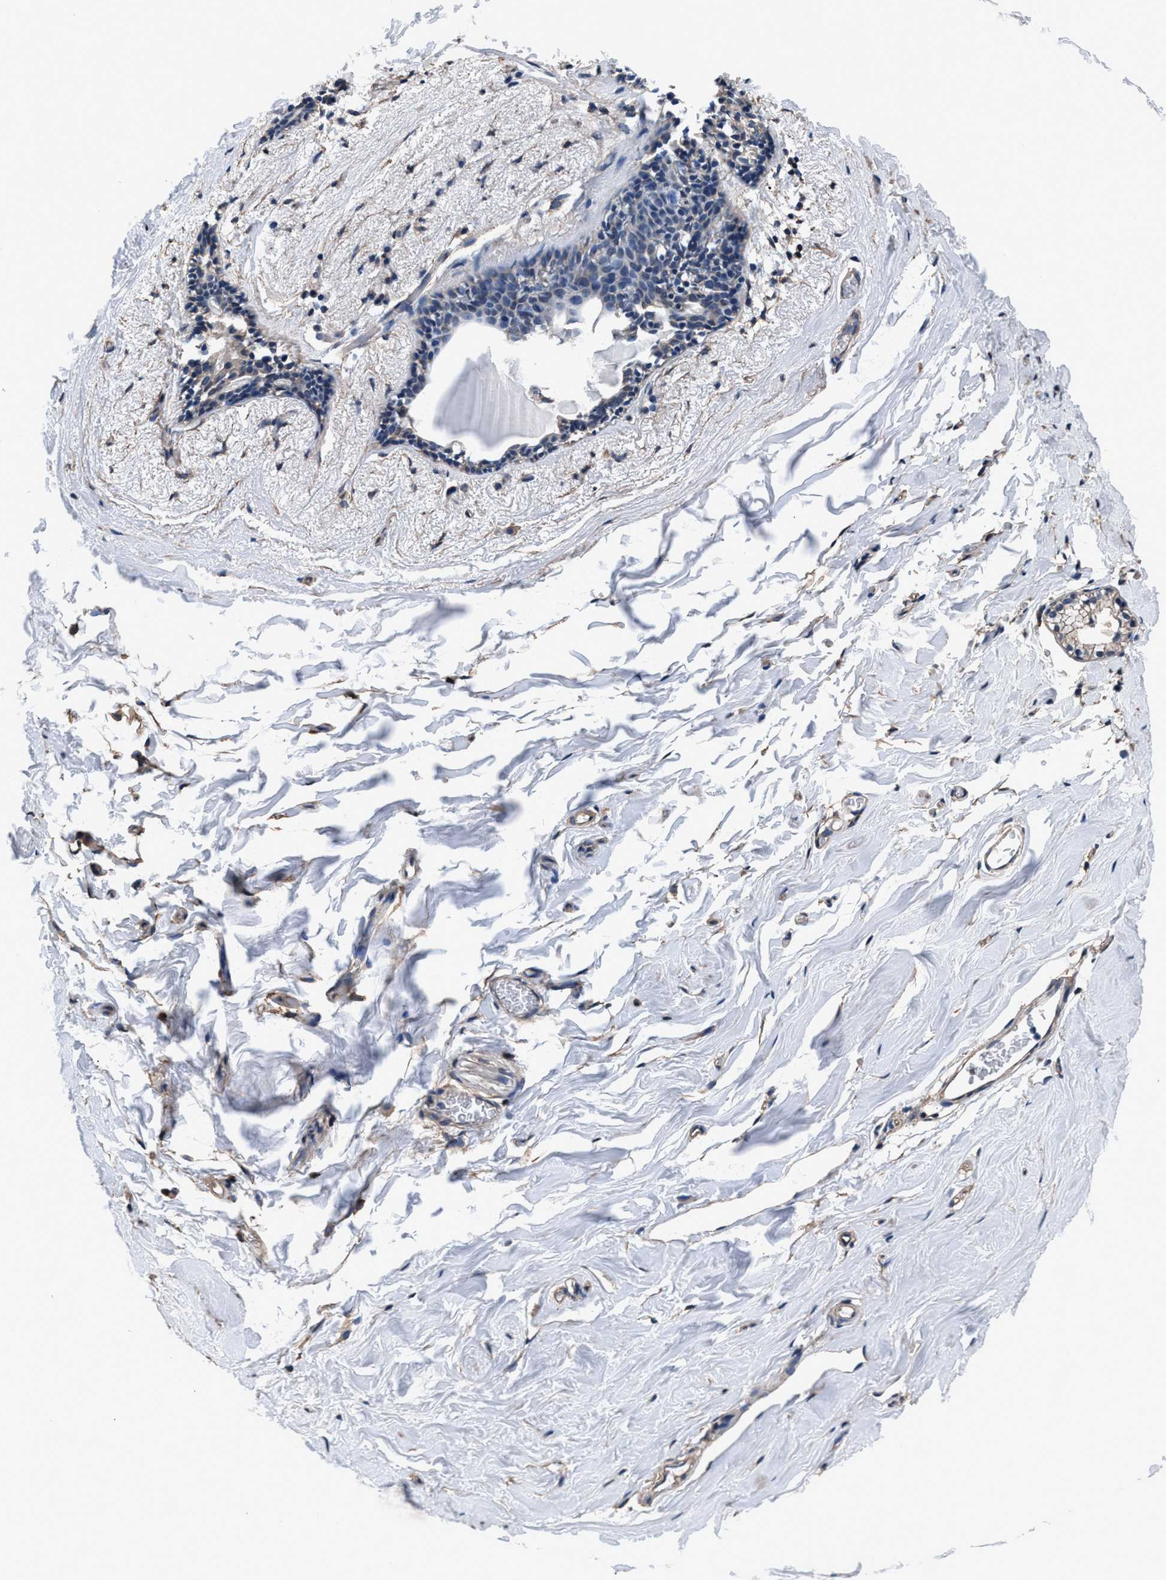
{"staining": {"intensity": "negative", "quantity": "none", "location": "none"}, "tissue": "breast", "cell_type": "Adipocytes", "image_type": "normal", "snomed": [{"axis": "morphology", "description": "Normal tissue, NOS"}, {"axis": "topography", "description": "Breast"}], "caption": "DAB immunohistochemical staining of benign breast displays no significant staining in adipocytes.", "gene": "NKTR", "patient": {"sex": "female", "age": 62}}